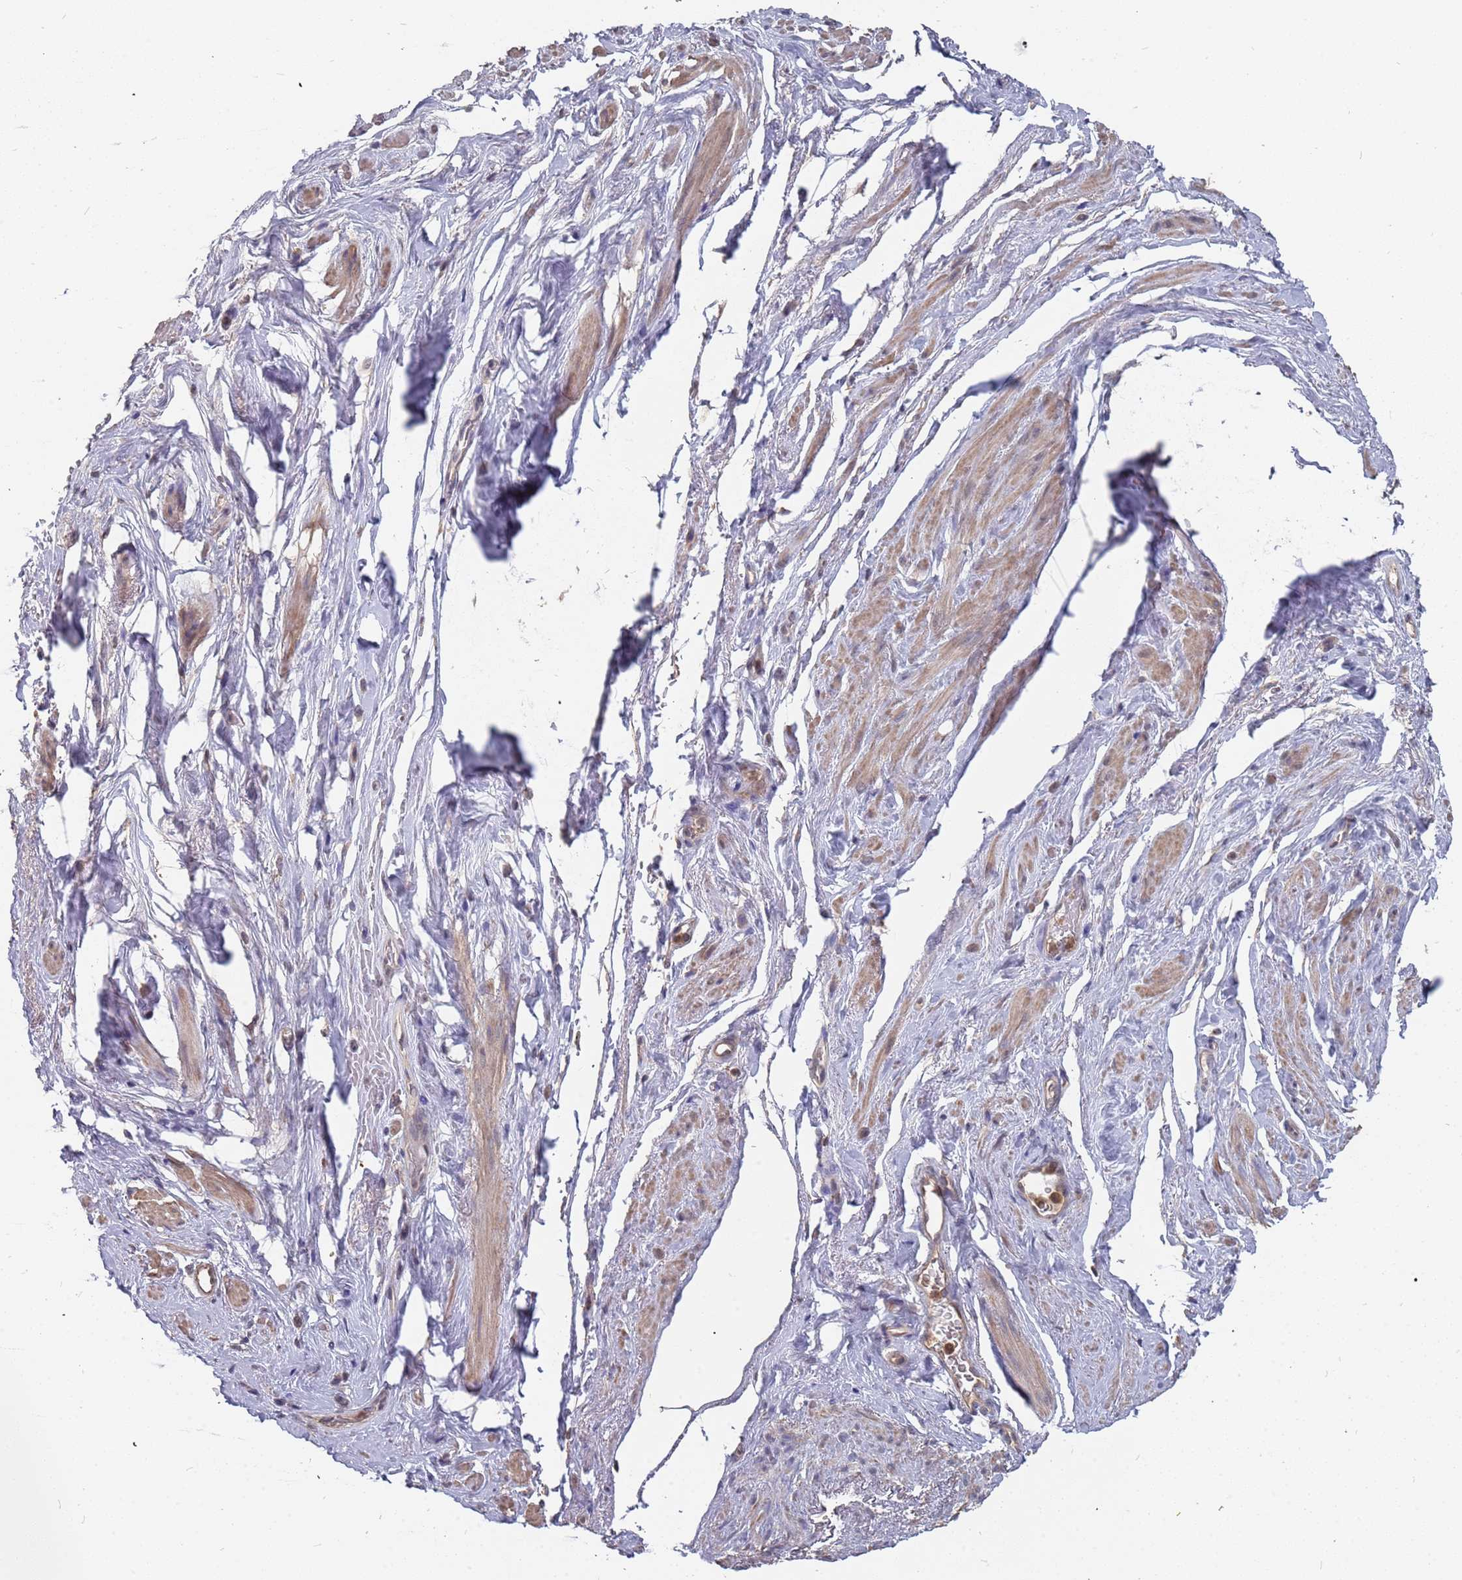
{"staining": {"intensity": "weak", "quantity": "<25%", "location": "cytoplasmic/membranous"}, "tissue": "smooth muscle", "cell_type": "Smooth muscle cells", "image_type": "normal", "snomed": [{"axis": "morphology", "description": "Normal tissue, NOS"}, {"axis": "topography", "description": "Smooth muscle"}, {"axis": "topography", "description": "Peripheral nerve tissue"}], "caption": "The photomicrograph shows no significant expression in smooth muscle cells of smooth muscle.", "gene": "TCEANC2", "patient": {"sex": "male", "age": 69}}